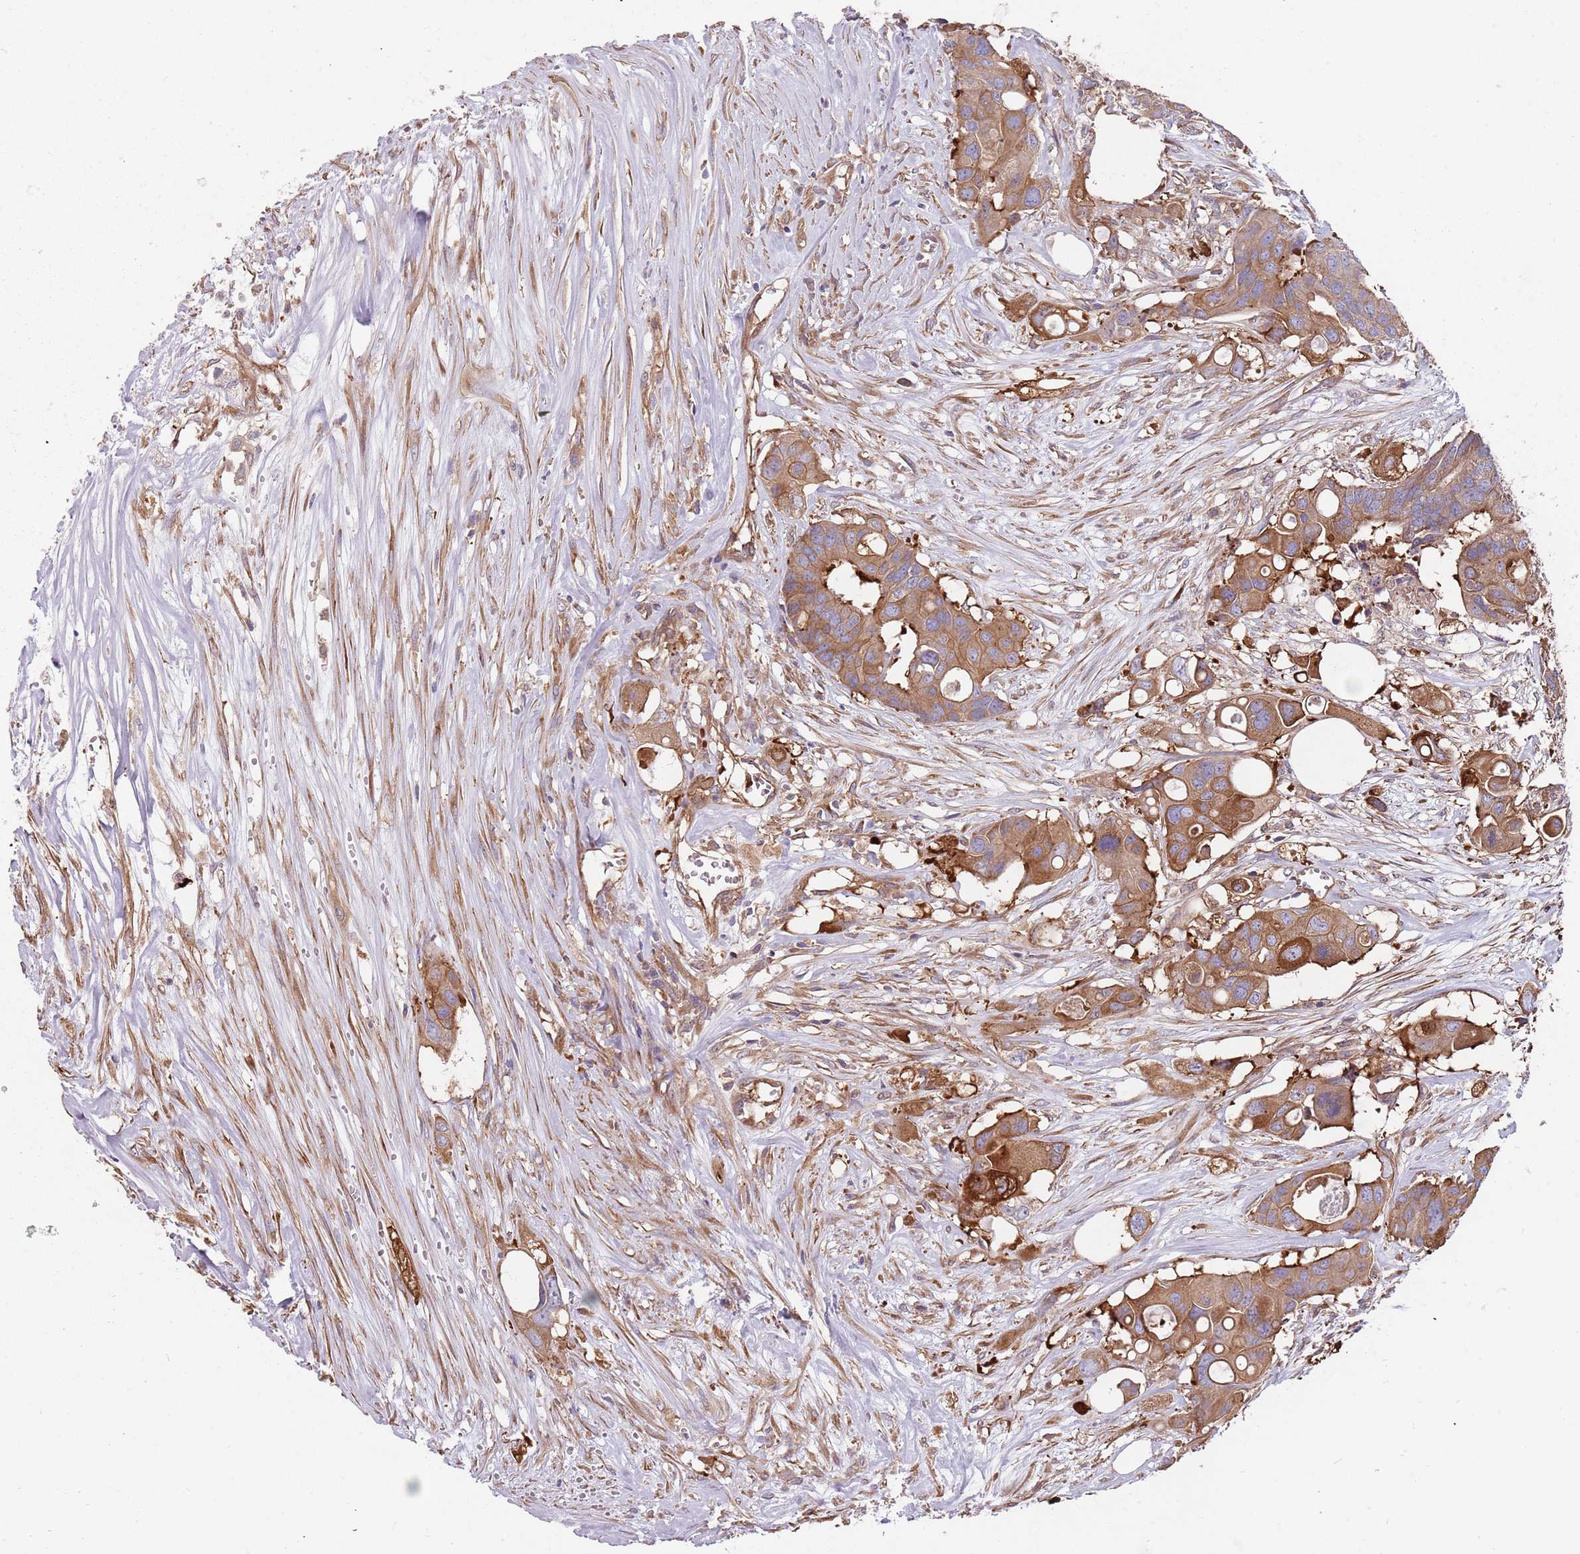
{"staining": {"intensity": "moderate", "quantity": ">75%", "location": "cytoplasmic/membranous"}, "tissue": "colorectal cancer", "cell_type": "Tumor cells", "image_type": "cancer", "snomed": [{"axis": "morphology", "description": "Adenocarcinoma, NOS"}, {"axis": "topography", "description": "Colon"}], "caption": "Human adenocarcinoma (colorectal) stained with a brown dye shows moderate cytoplasmic/membranous positive staining in about >75% of tumor cells.", "gene": "SPDL1", "patient": {"sex": "male", "age": 77}}